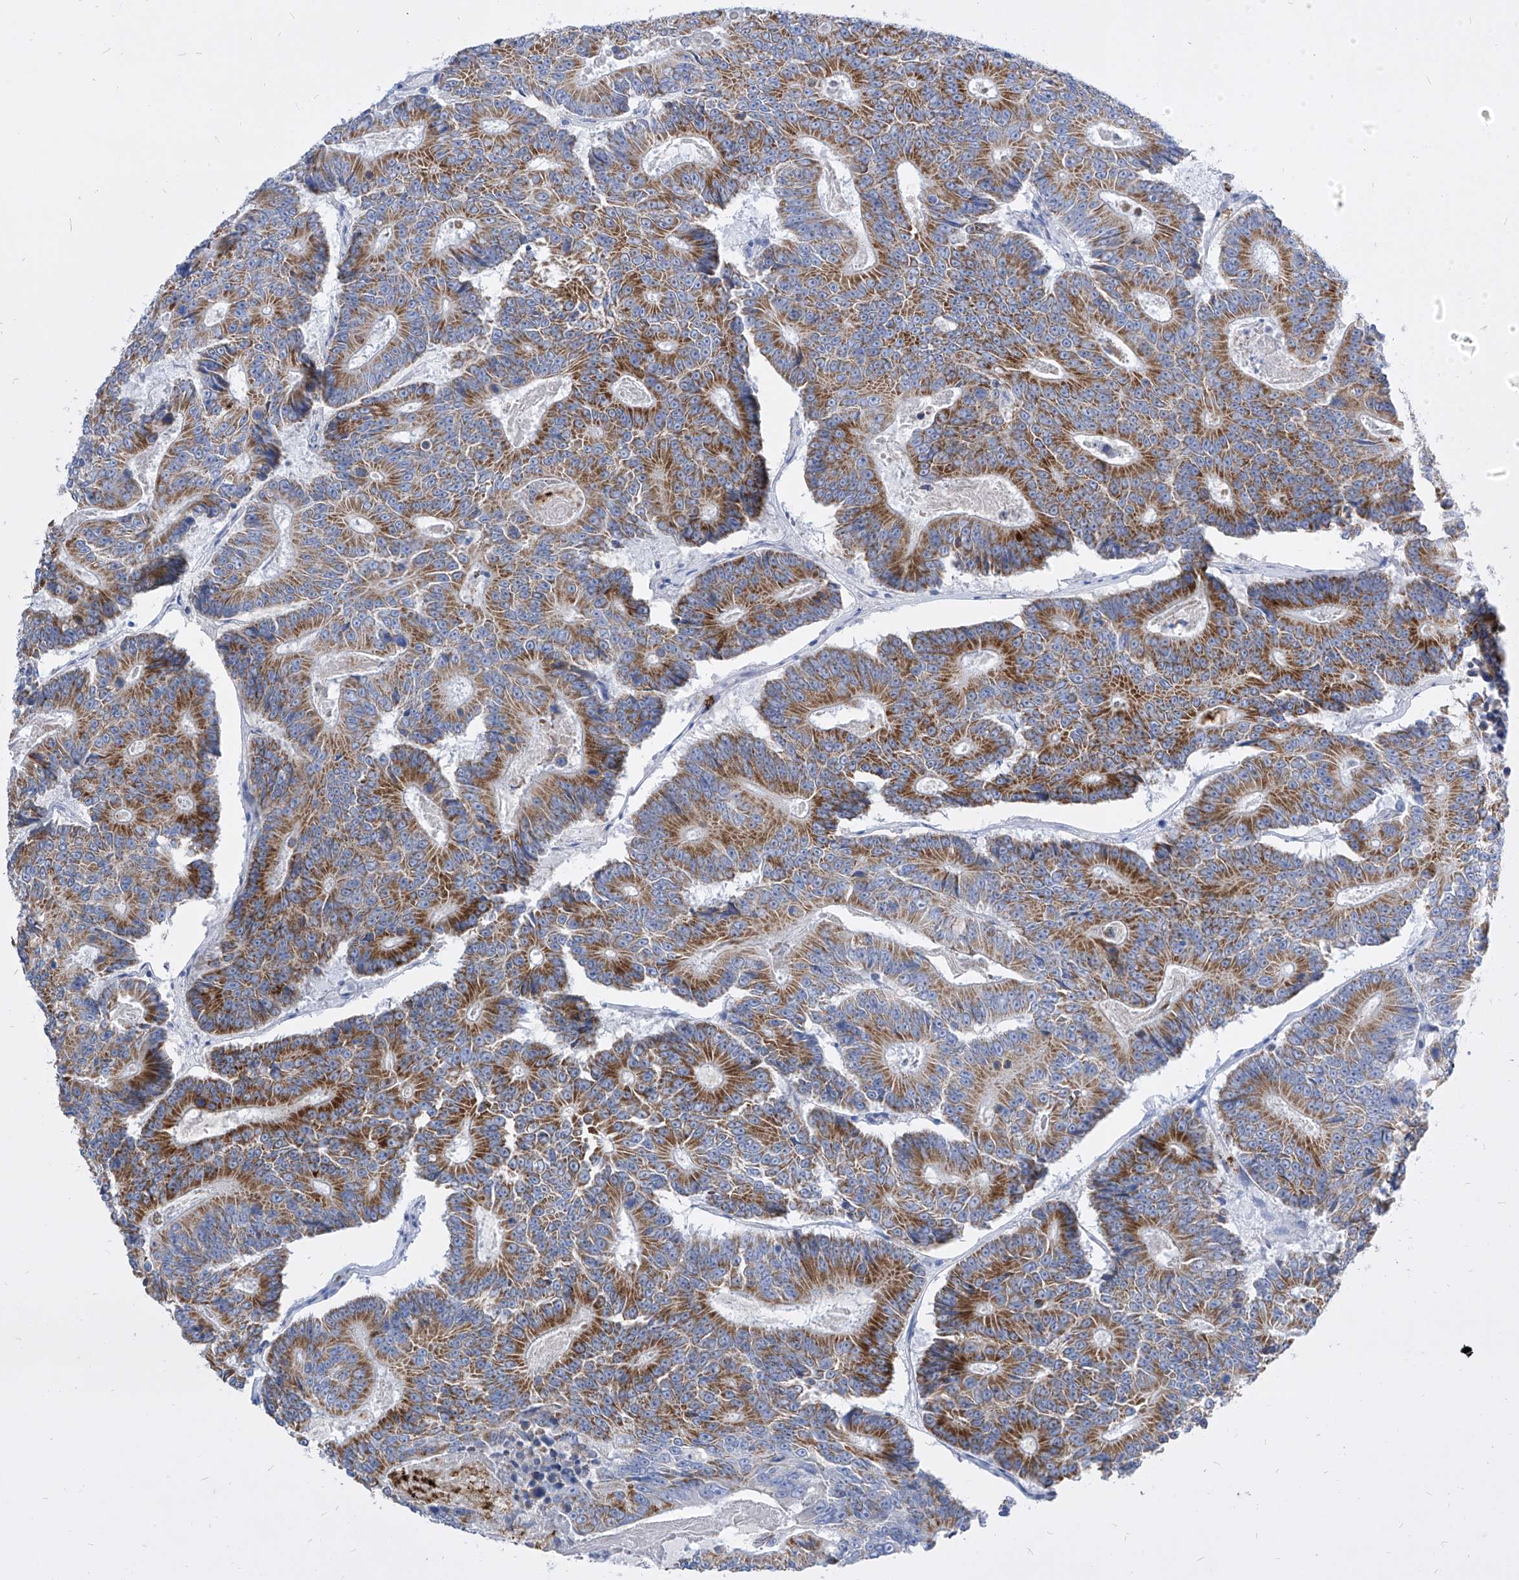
{"staining": {"intensity": "moderate", "quantity": ">75%", "location": "cytoplasmic/membranous"}, "tissue": "colorectal cancer", "cell_type": "Tumor cells", "image_type": "cancer", "snomed": [{"axis": "morphology", "description": "Adenocarcinoma, NOS"}, {"axis": "topography", "description": "Colon"}], "caption": "The image demonstrates a brown stain indicating the presence of a protein in the cytoplasmic/membranous of tumor cells in colorectal cancer. The staining was performed using DAB to visualize the protein expression in brown, while the nuclei were stained in blue with hematoxylin (Magnification: 20x).", "gene": "COQ3", "patient": {"sex": "male", "age": 83}}